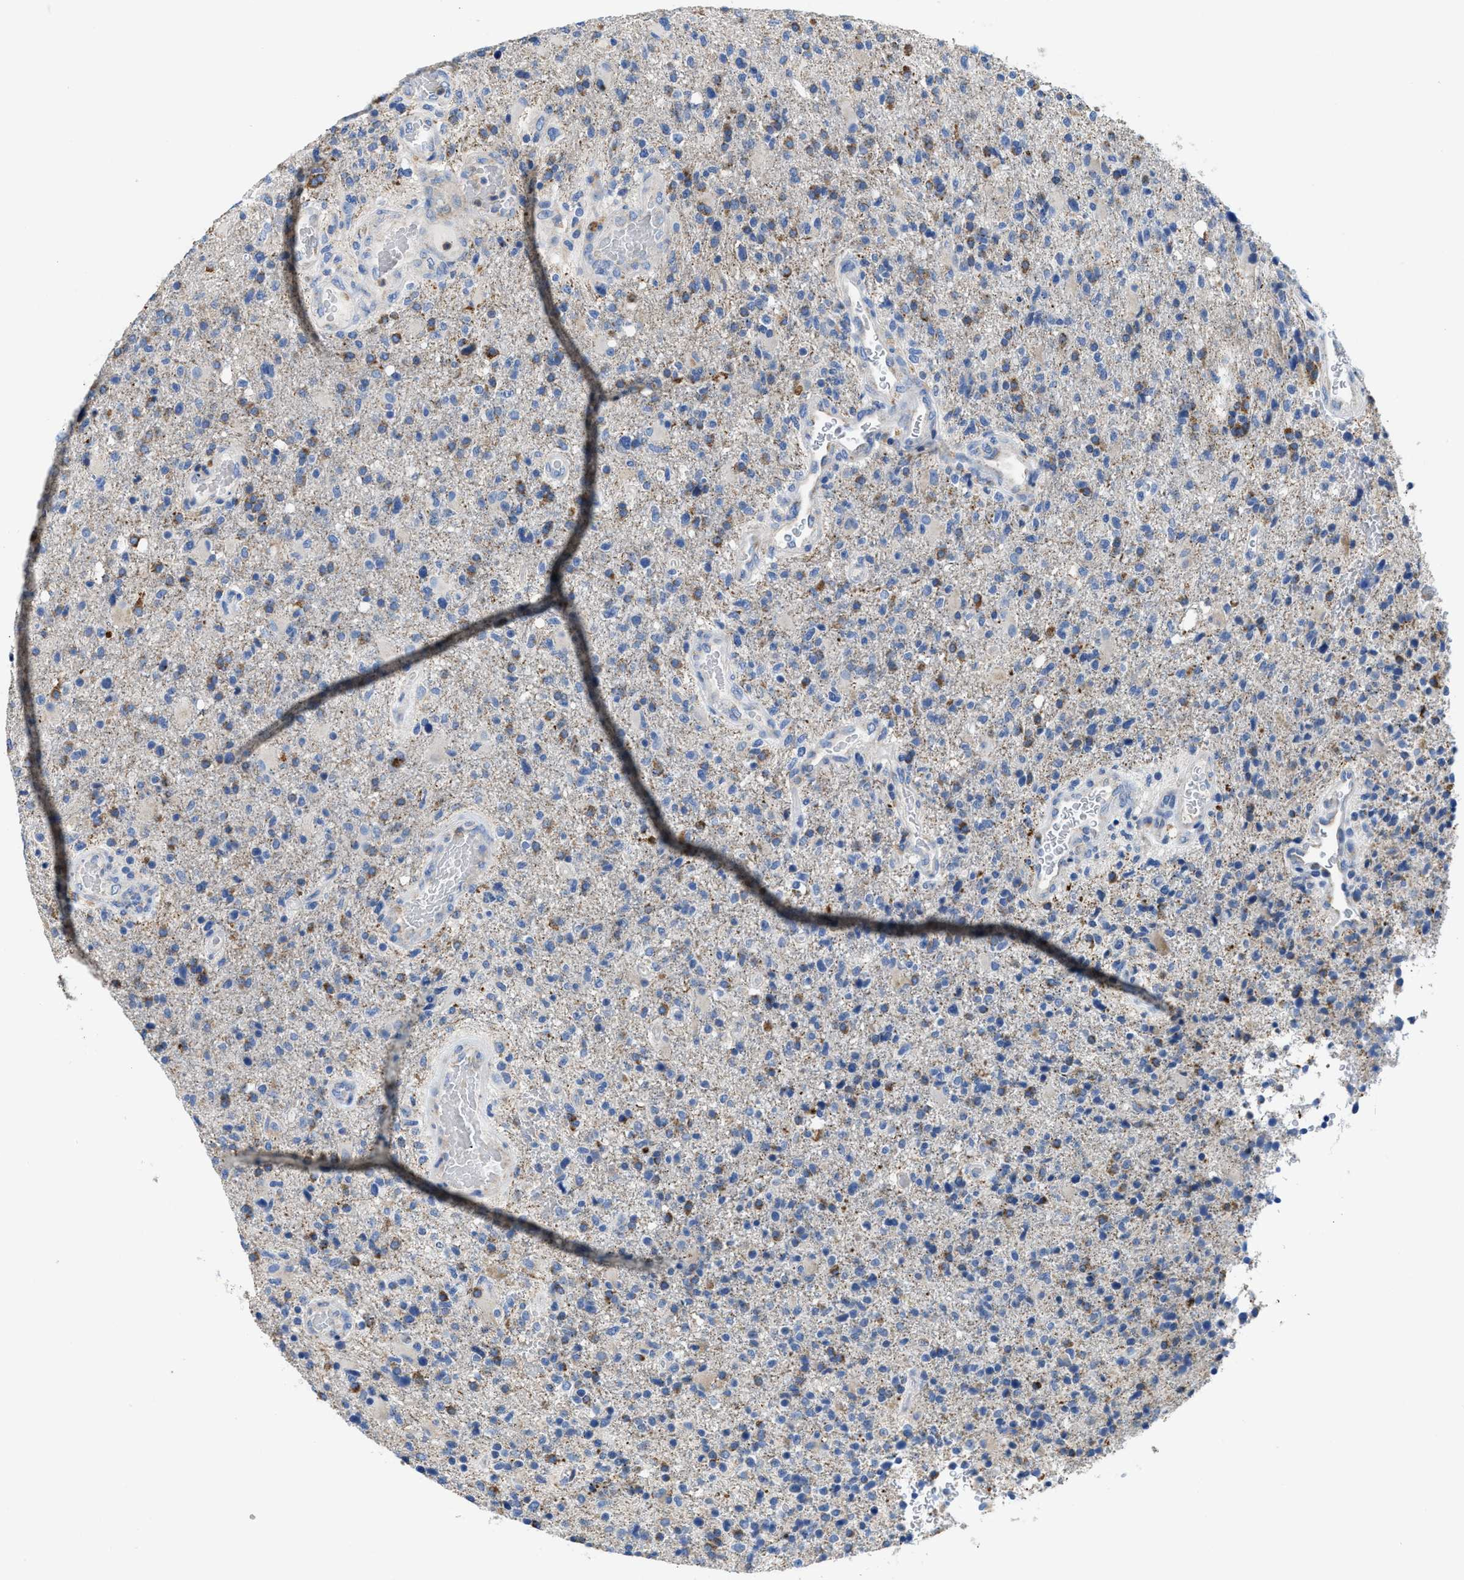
{"staining": {"intensity": "moderate", "quantity": ">75%", "location": "cytoplasmic/membranous"}, "tissue": "glioma", "cell_type": "Tumor cells", "image_type": "cancer", "snomed": [{"axis": "morphology", "description": "Glioma, malignant, High grade"}, {"axis": "topography", "description": "Brain"}], "caption": "Protein expression analysis of glioma reveals moderate cytoplasmic/membranous staining in approximately >75% of tumor cells.", "gene": "SLC25A13", "patient": {"sex": "male", "age": 72}}